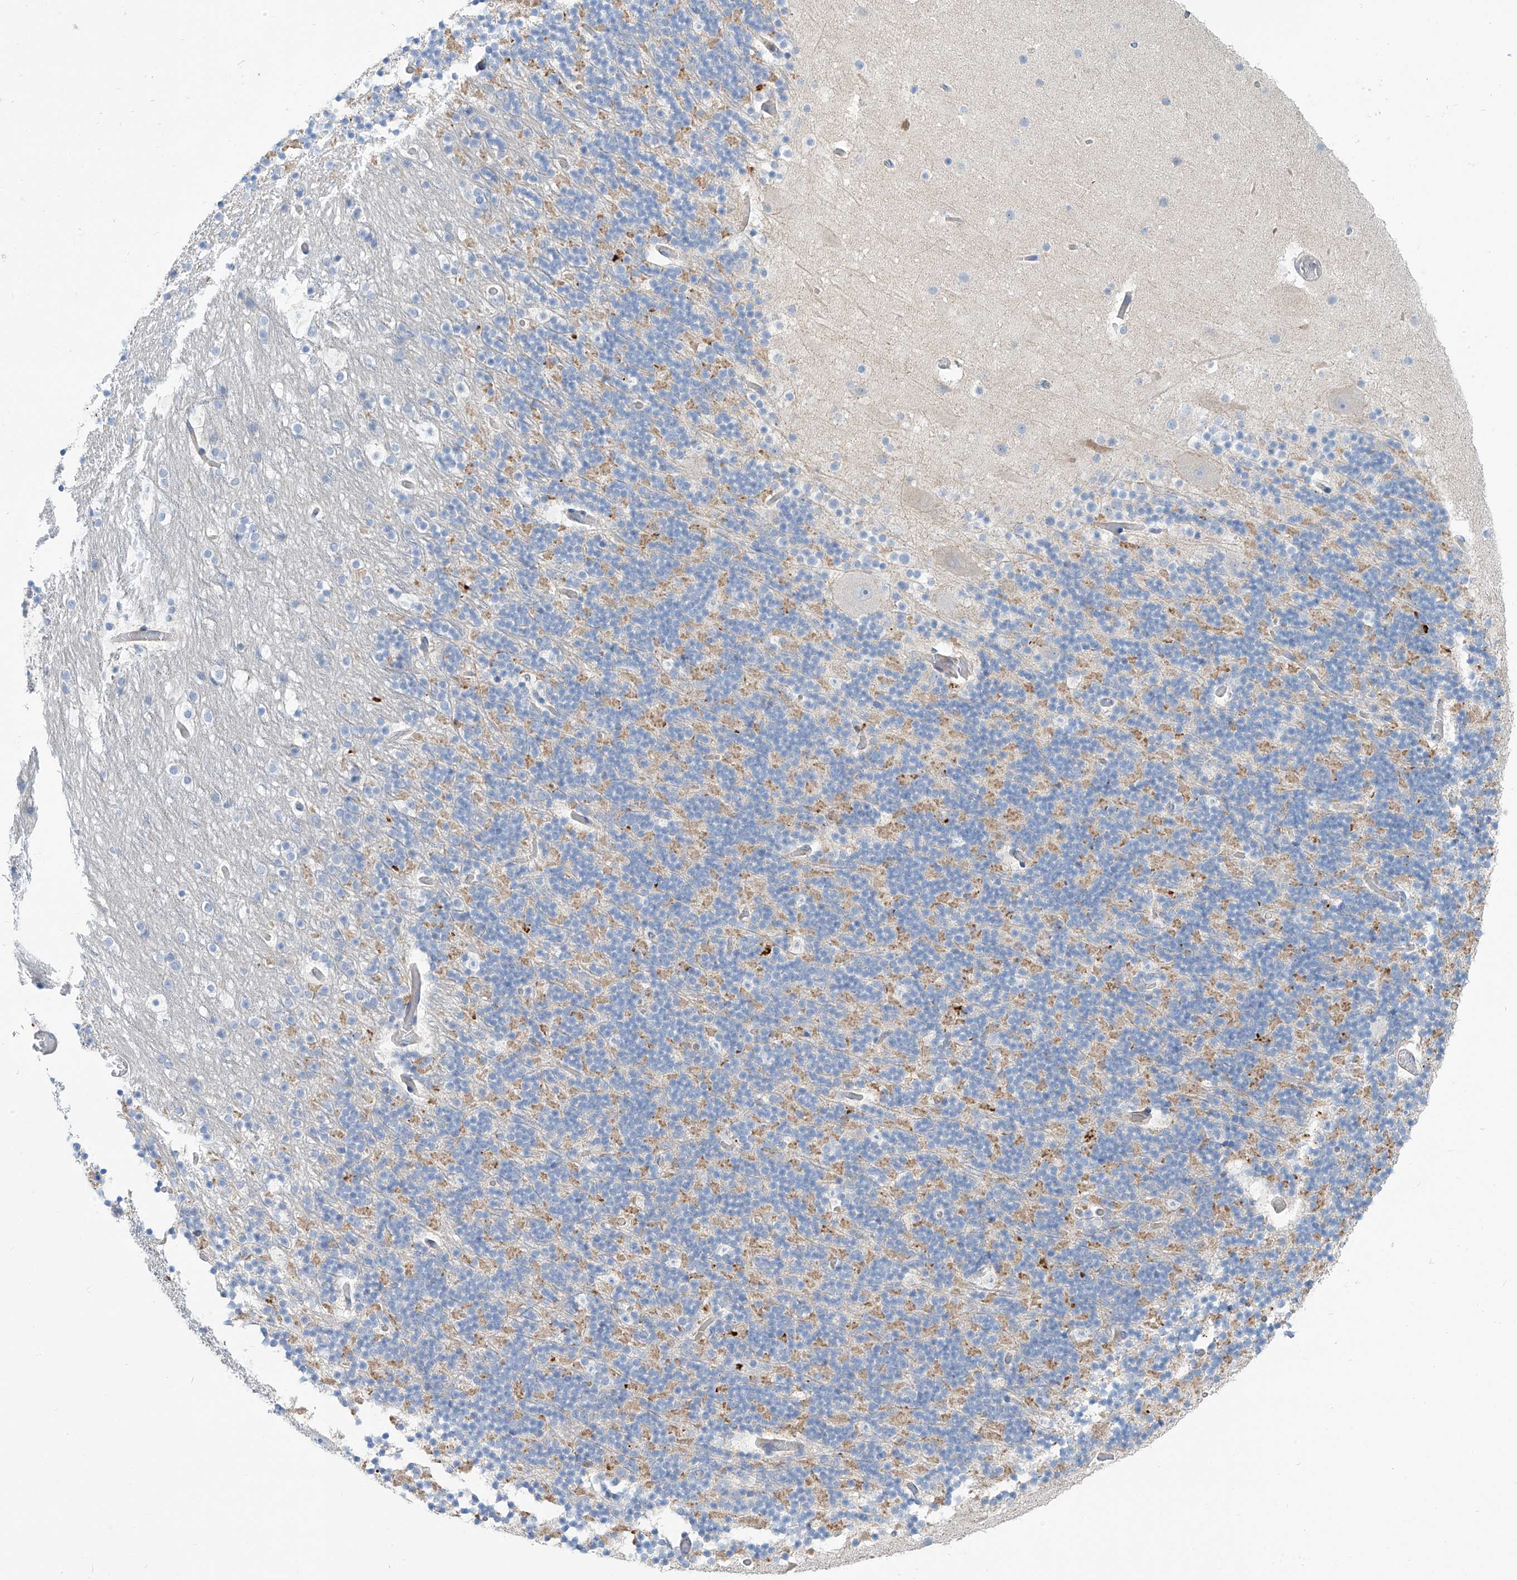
{"staining": {"intensity": "moderate", "quantity": "<25%", "location": "cytoplasmic/membranous"}, "tissue": "cerebellum", "cell_type": "Cells in granular layer", "image_type": "normal", "snomed": [{"axis": "morphology", "description": "Normal tissue, NOS"}, {"axis": "topography", "description": "Cerebellum"}], "caption": "Immunohistochemical staining of benign cerebellum reveals moderate cytoplasmic/membranous protein staining in about <25% of cells in granular layer. The protein is shown in brown color, while the nuclei are stained blue.", "gene": "TMEM209", "patient": {"sex": "male", "age": 57}}